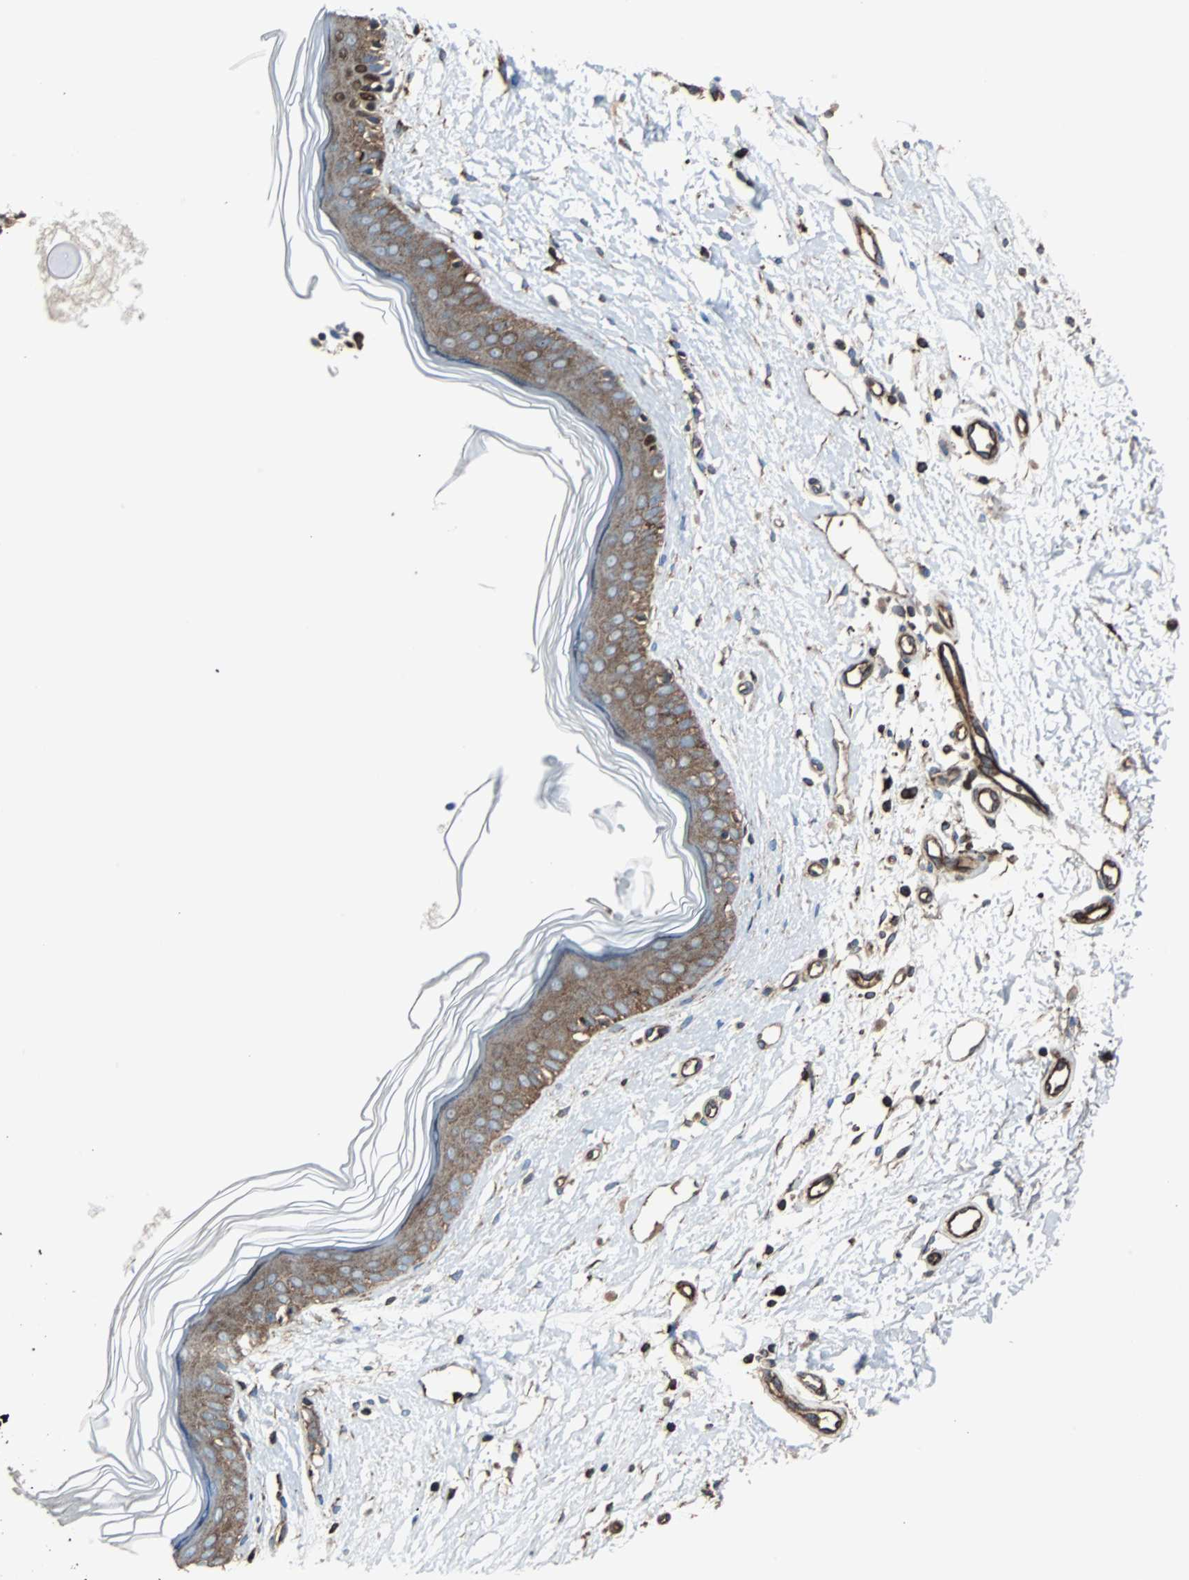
{"staining": {"intensity": "moderate", "quantity": ">75%", "location": "cytoplasmic/membranous"}, "tissue": "skin cancer", "cell_type": "Tumor cells", "image_type": "cancer", "snomed": [{"axis": "morphology", "description": "Normal tissue, NOS"}, {"axis": "morphology", "description": "Basal cell carcinoma"}, {"axis": "topography", "description": "Skin"}], "caption": "Basal cell carcinoma (skin) was stained to show a protein in brown. There is medium levels of moderate cytoplasmic/membranous staining in approximately >75% of tumor cells. The protein is shown in brown color, while the nuclei are stained blue.", "gene": "RELA", "patient": {"sex": "female", "age": 61}}